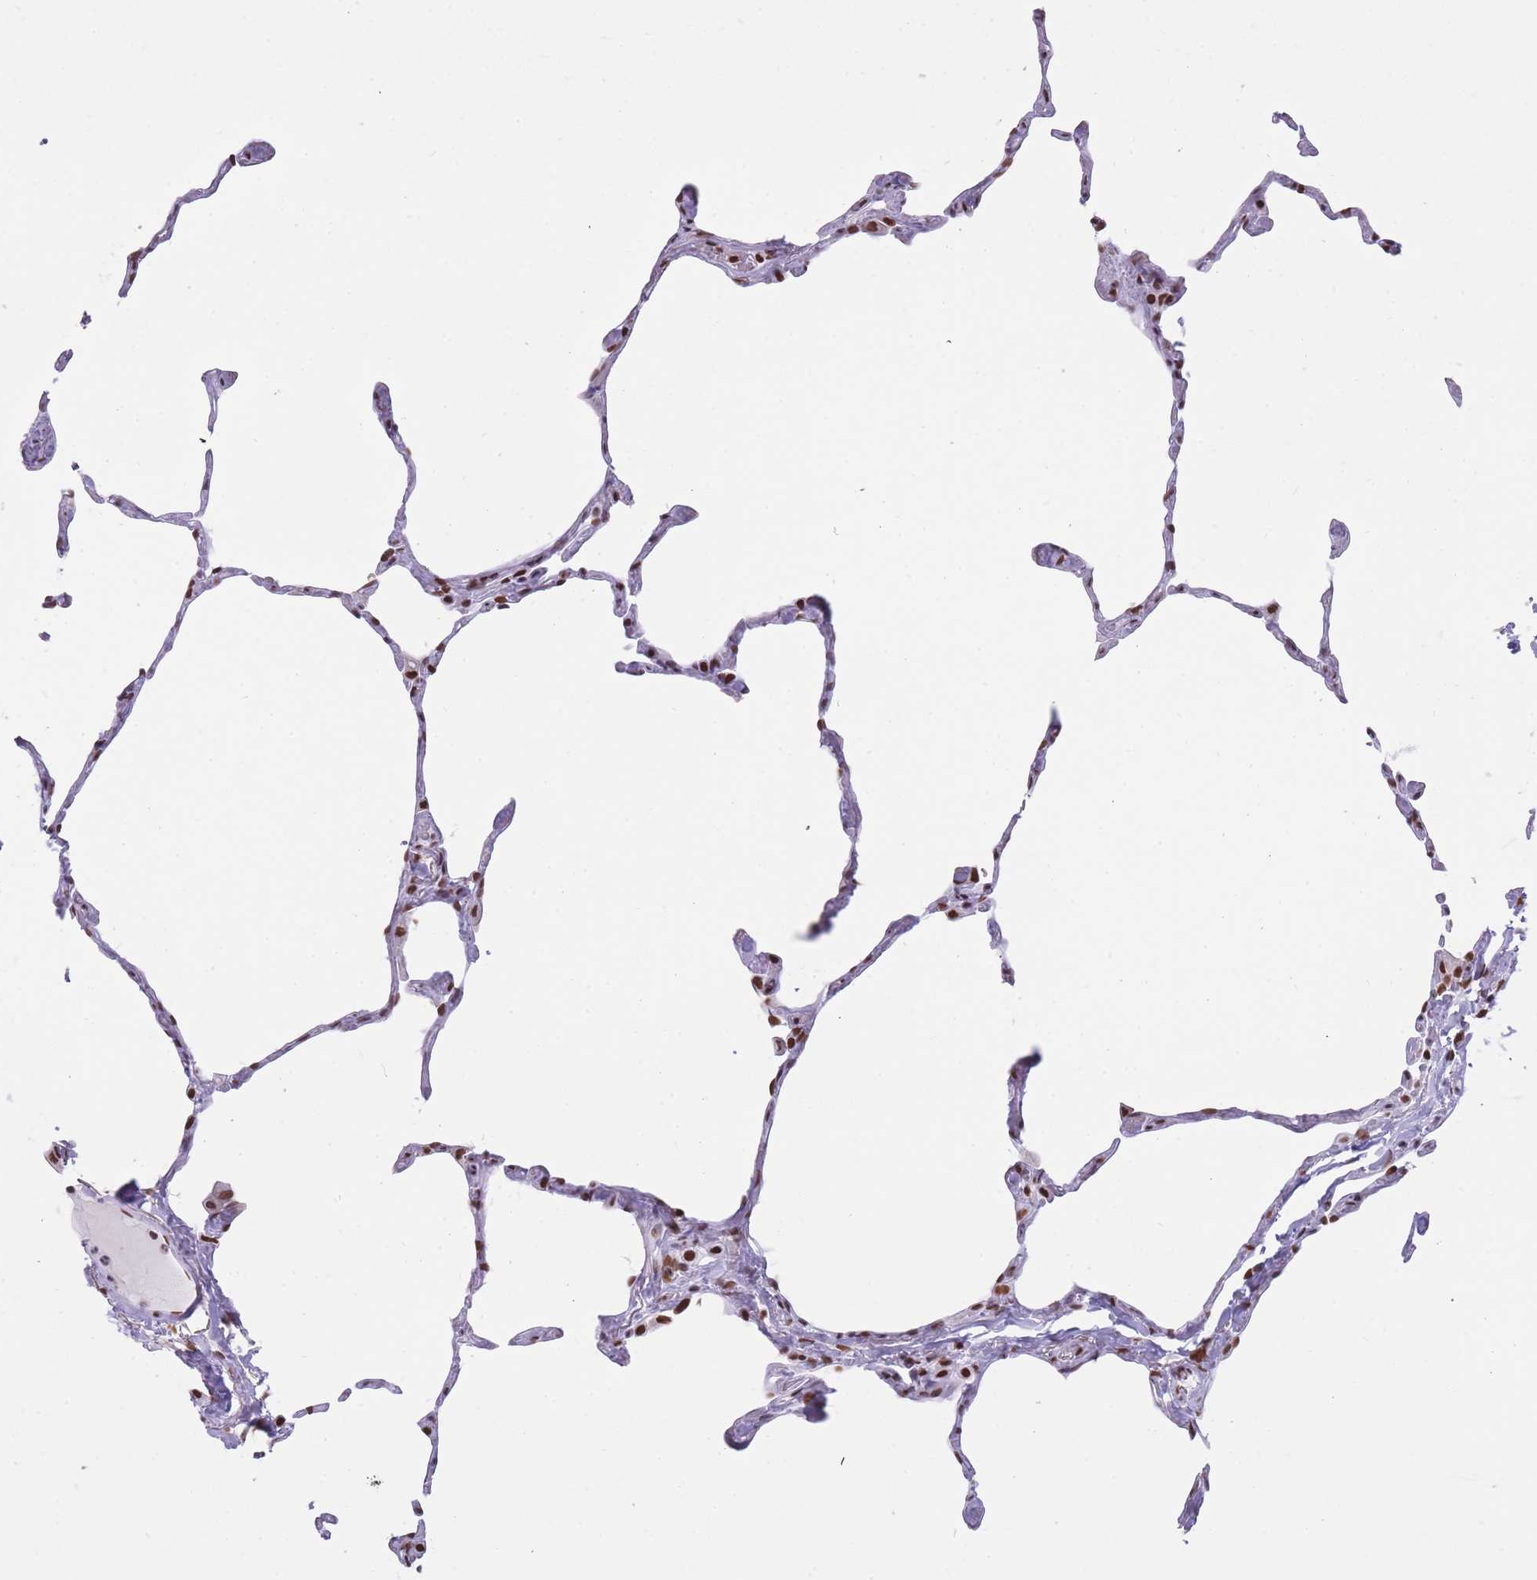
{"staining": {"intensity": "strong", "quantity": "25%-75%", "location": "nuclear"}, "tissue": "lung", "cell_type": "Alveolar cells", "image_type": "normal", "snomed": [{"axis": "morphology", "description": "Normal tissue, NOS"}, {"axis": "topography", "description": "Lung"}], "caption": "IHC of normal human lung displays high levels of strong nuclear expression in approximately 25%-75% of alveolar cells. The staining is performed using DAB (3,3'-diaminobenzidine) brown chromogen to label protein expression. The nuclei are counter-stained blue using hematoxylin.", "gene": "HNRNPUL1", "patient": {"sex": "male", "age": 65}}